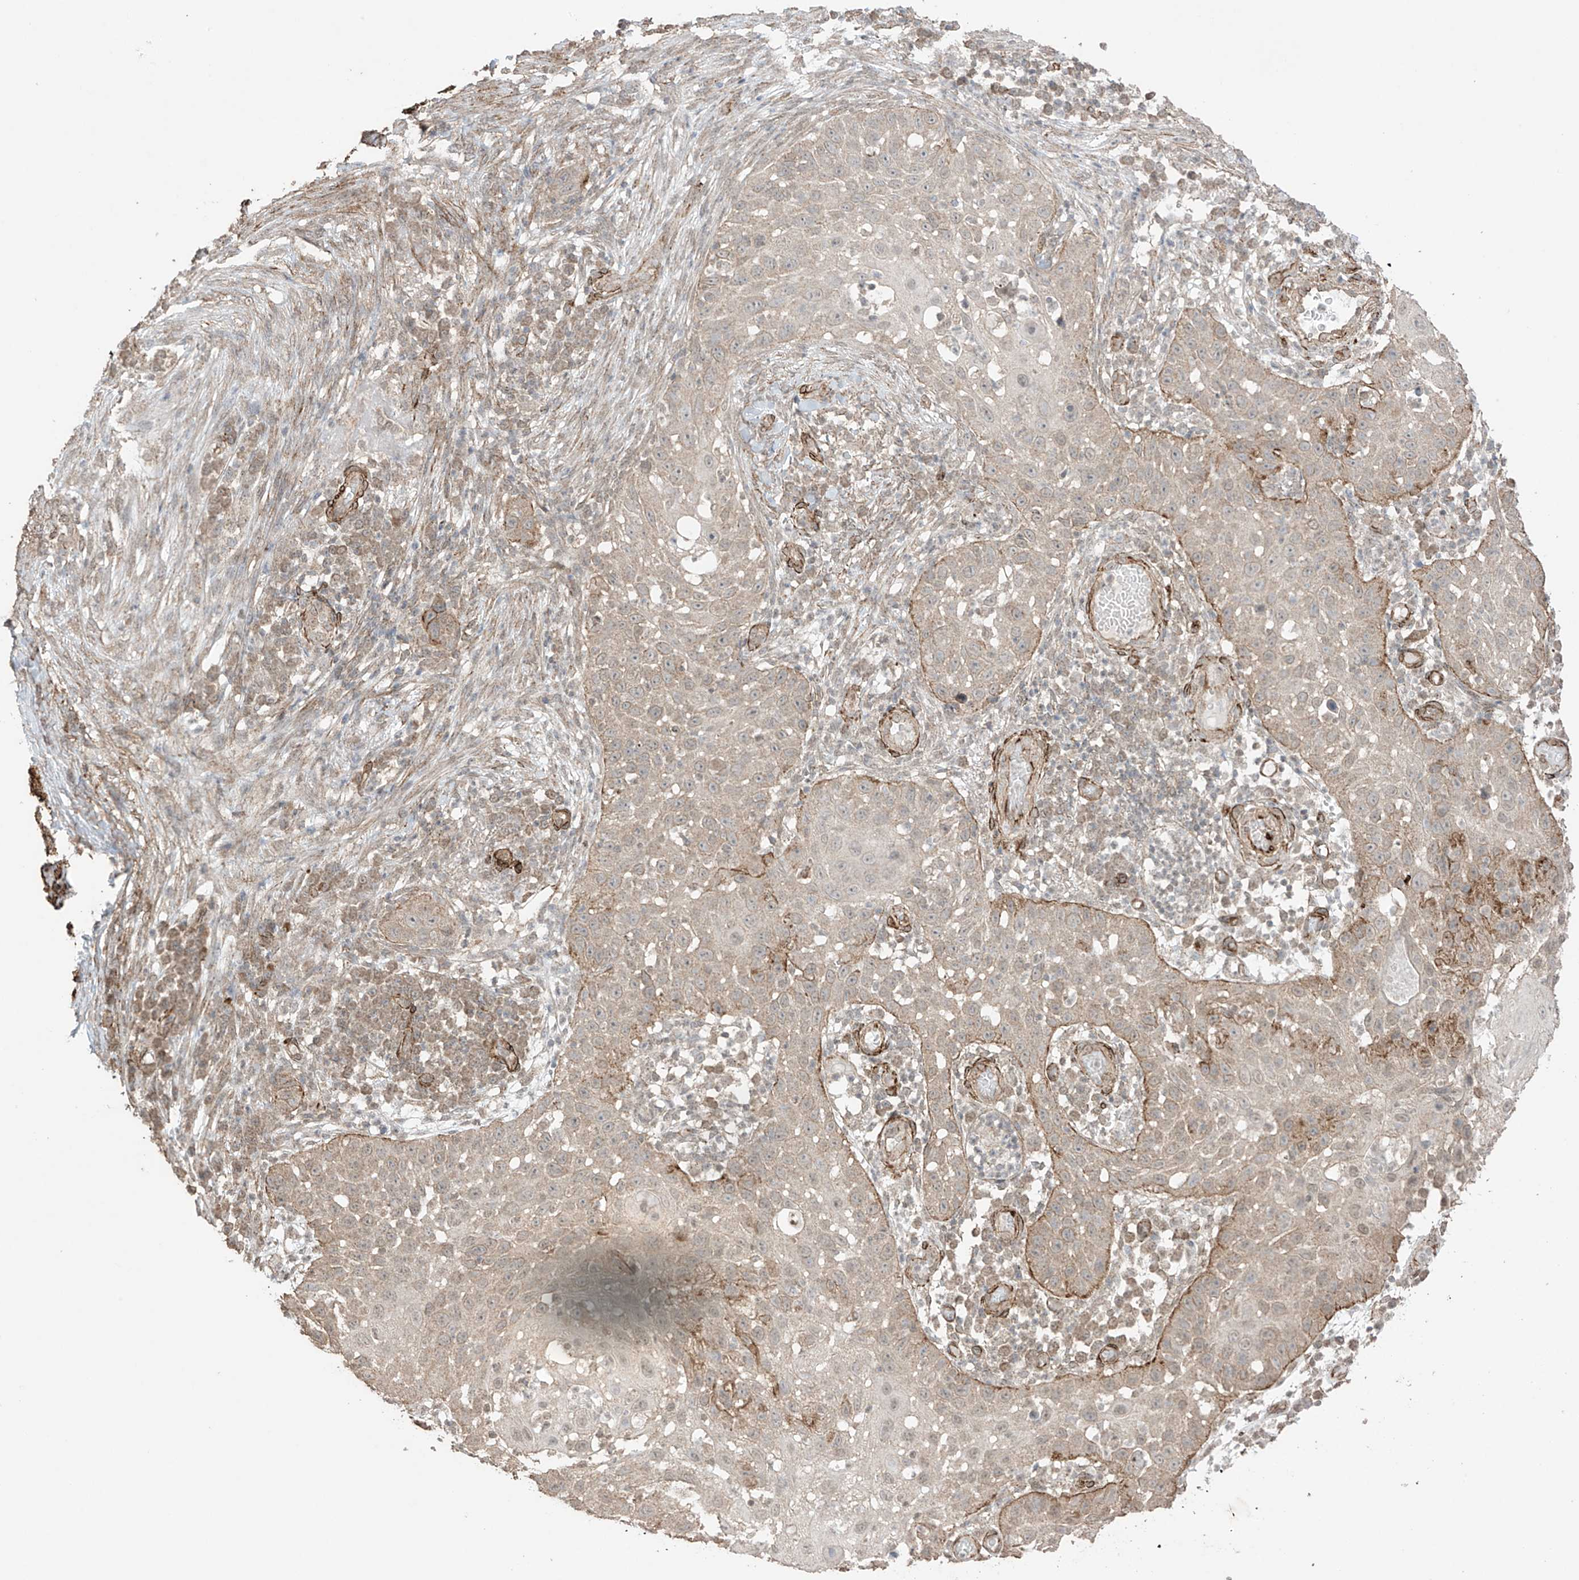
{"staining": {"intensity": "weak", "quantity": "<25%", "location": "cytoplasmic/membranous,nuclear"}, "tissue": "skin cancer", "cell_type": "Tumor cells", "image_type": "cancer", "snomed": [{"axis": "morphology", "description": "Squamous cell carcinoma, NOS"}, {"axis": "topography", "description": "Skin"}], "caption": "High magnification brightfield microscopy of skin cancer stained with DAB (3,3'-diaminobenzidine) (brown) and counterstained with hematoxylin (blue): tumor cells show no significant staining. Nuclei are stained in blue.", "gene": "TTLL5", "patient": {"sex": "female", "age": 44}}